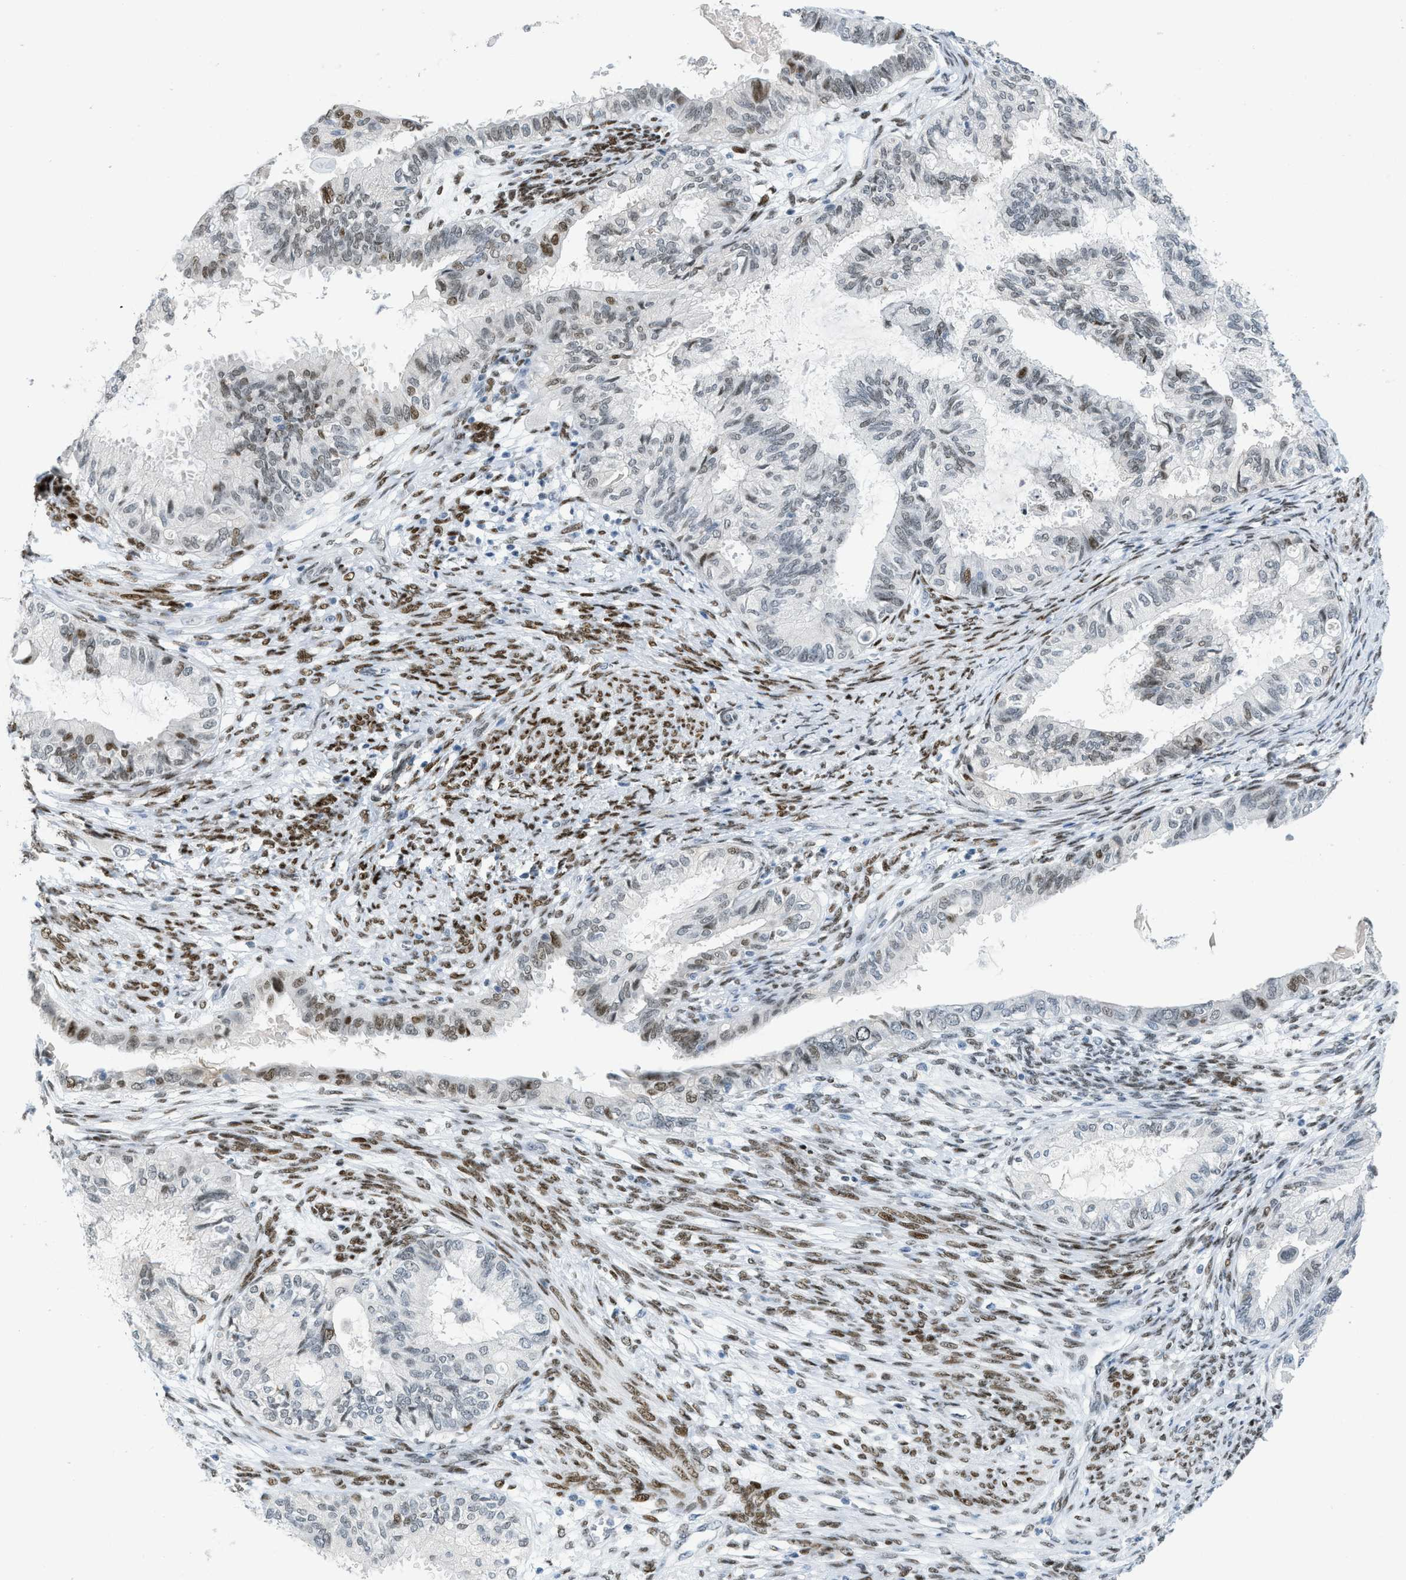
{"staining": {"intensity": "moderate", "quantity": "<25%", "location": "nuclear"}, "tissue": "cervical cancer", "cell_type": "Tumor cells", "image_type": "cancer", "snomed": [{"axis": "morphology", "description": "Normal tissue, NOS"}, {"axis": "morphology", "description": "Adenocarcinoma, NOS"}, {"axis": "topography", "description": "Cervix"}, {"axis": "topography", "description": "Endometrium"}], "caption": "Human cervical cancer (adenocarcinoma) stained with a brown dye exhibits moderate nuclear positive staining in about <25% of tumor cells.", "gene": "PBX1", "patient": {"sex": "female", "age": 86}}